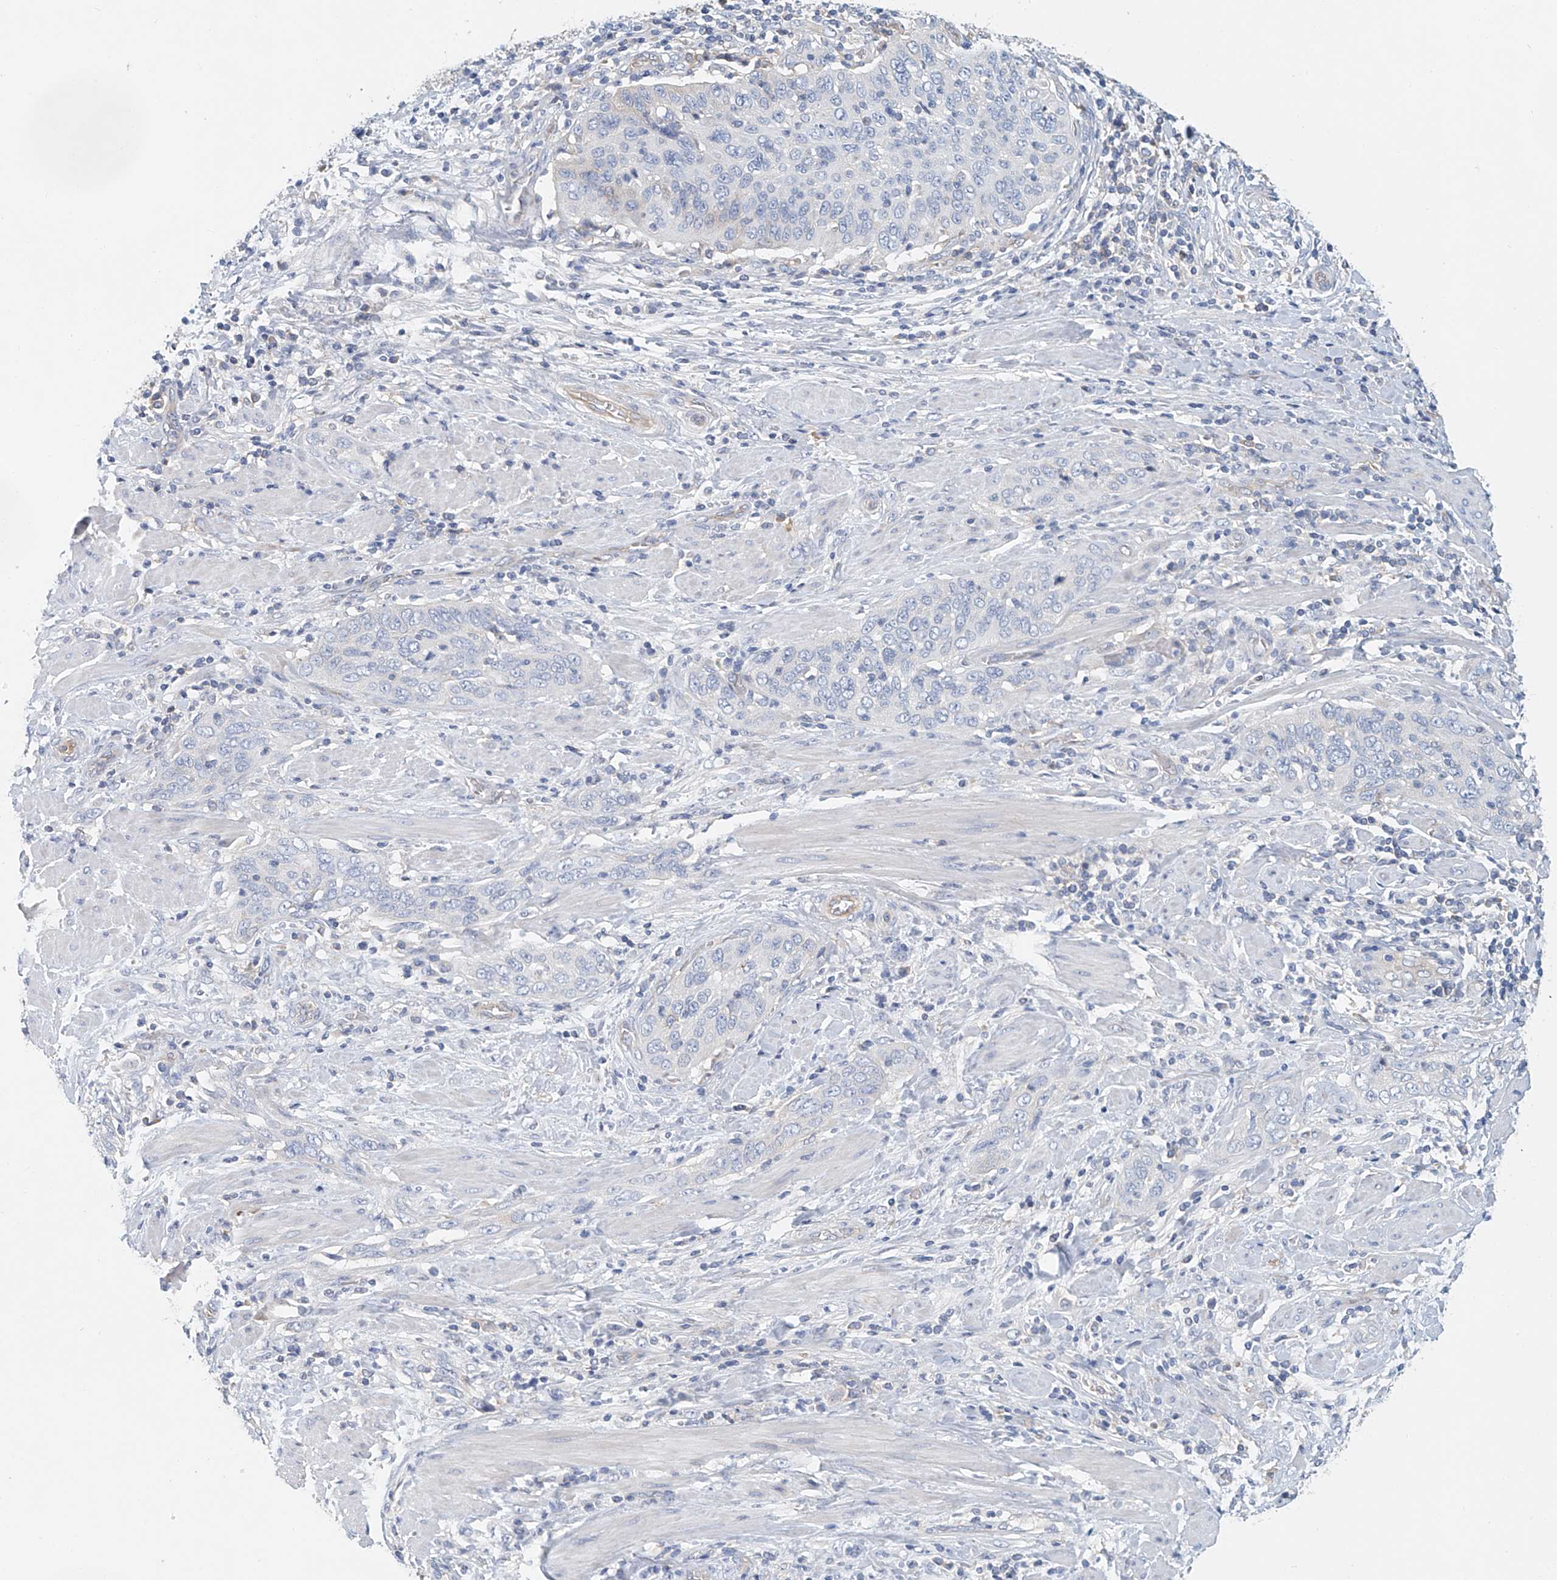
{"staining": {"intensity": "negative", "quantity": "none", "location": "none"}, "tissue": "cervical cancer", "cell_type": "Tumor cells", "image_type": "cancer", "snomed": [{"axis": "morphology", "description": "Squamous cell carcinoma, NOS"}, {"axis": "topography", "description": "Cervix"}], "caption": "This is a photomicrograph of IHC staining of cervical cancer (squamous cell carcinoma), which shows no expression in tumor cells.", "gene": "FRYL", "patient": {"sex": "female", "age": 60}}